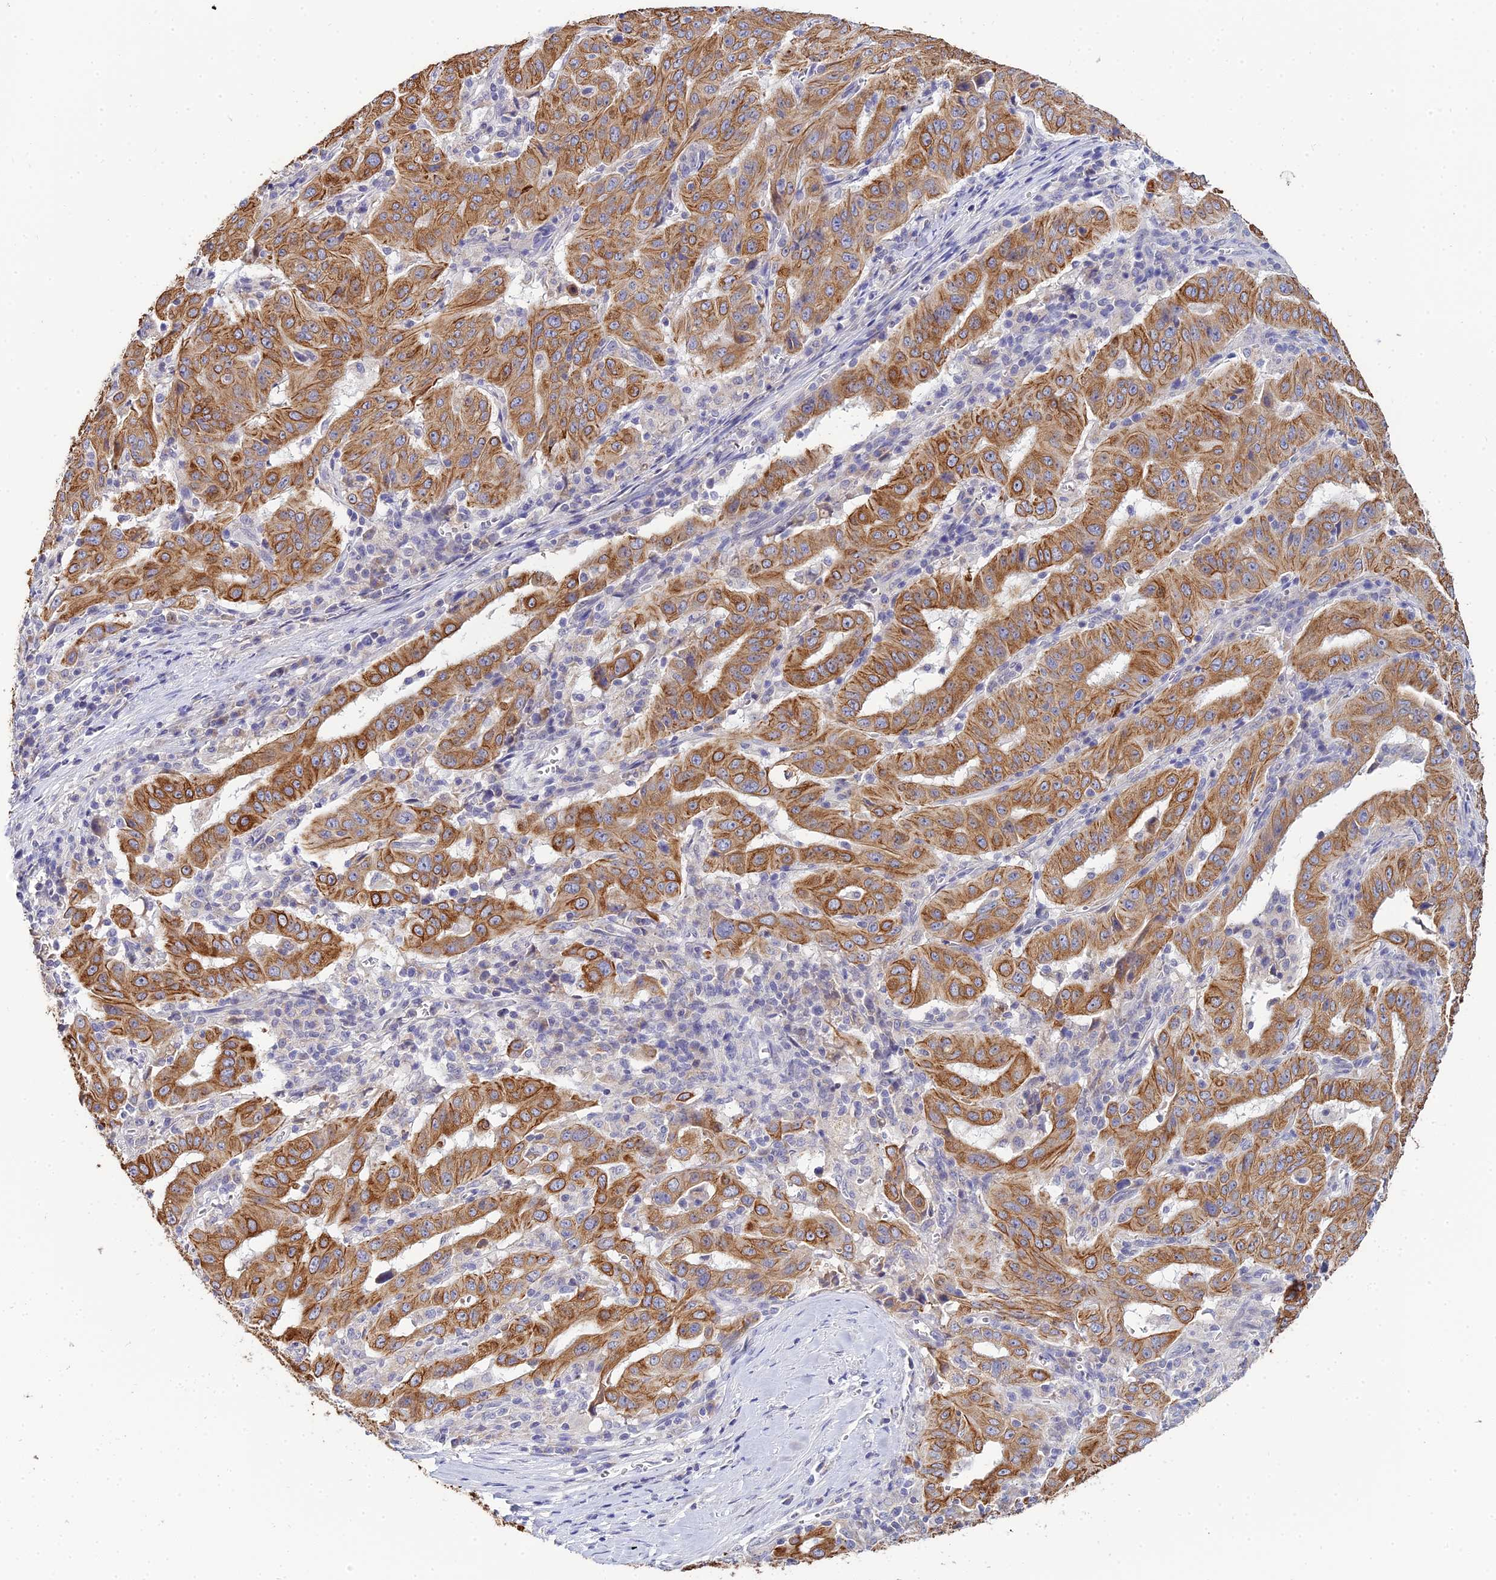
{"staining": {"intensity": "strong", "quantity": ">75%", "location": "cytoplasmic/membranous"}, "tissue": "pancreatic cancer", "cell_type": "Tumor cells", "image_type": "cancer", "snomed": [{"axis": "morphology", "description": "Adenocarcinoma, NOS"}, {"axis": "topography", "description": "Pancreas"}], "caption": "DAB immunohistochemical staining of pancreatic cancer shows strong cytoplasmic/membranous protein expression in about >75% of tumor cells.", "gene": "ZXDA", "patient": {"sex": "male", "age": 63}}